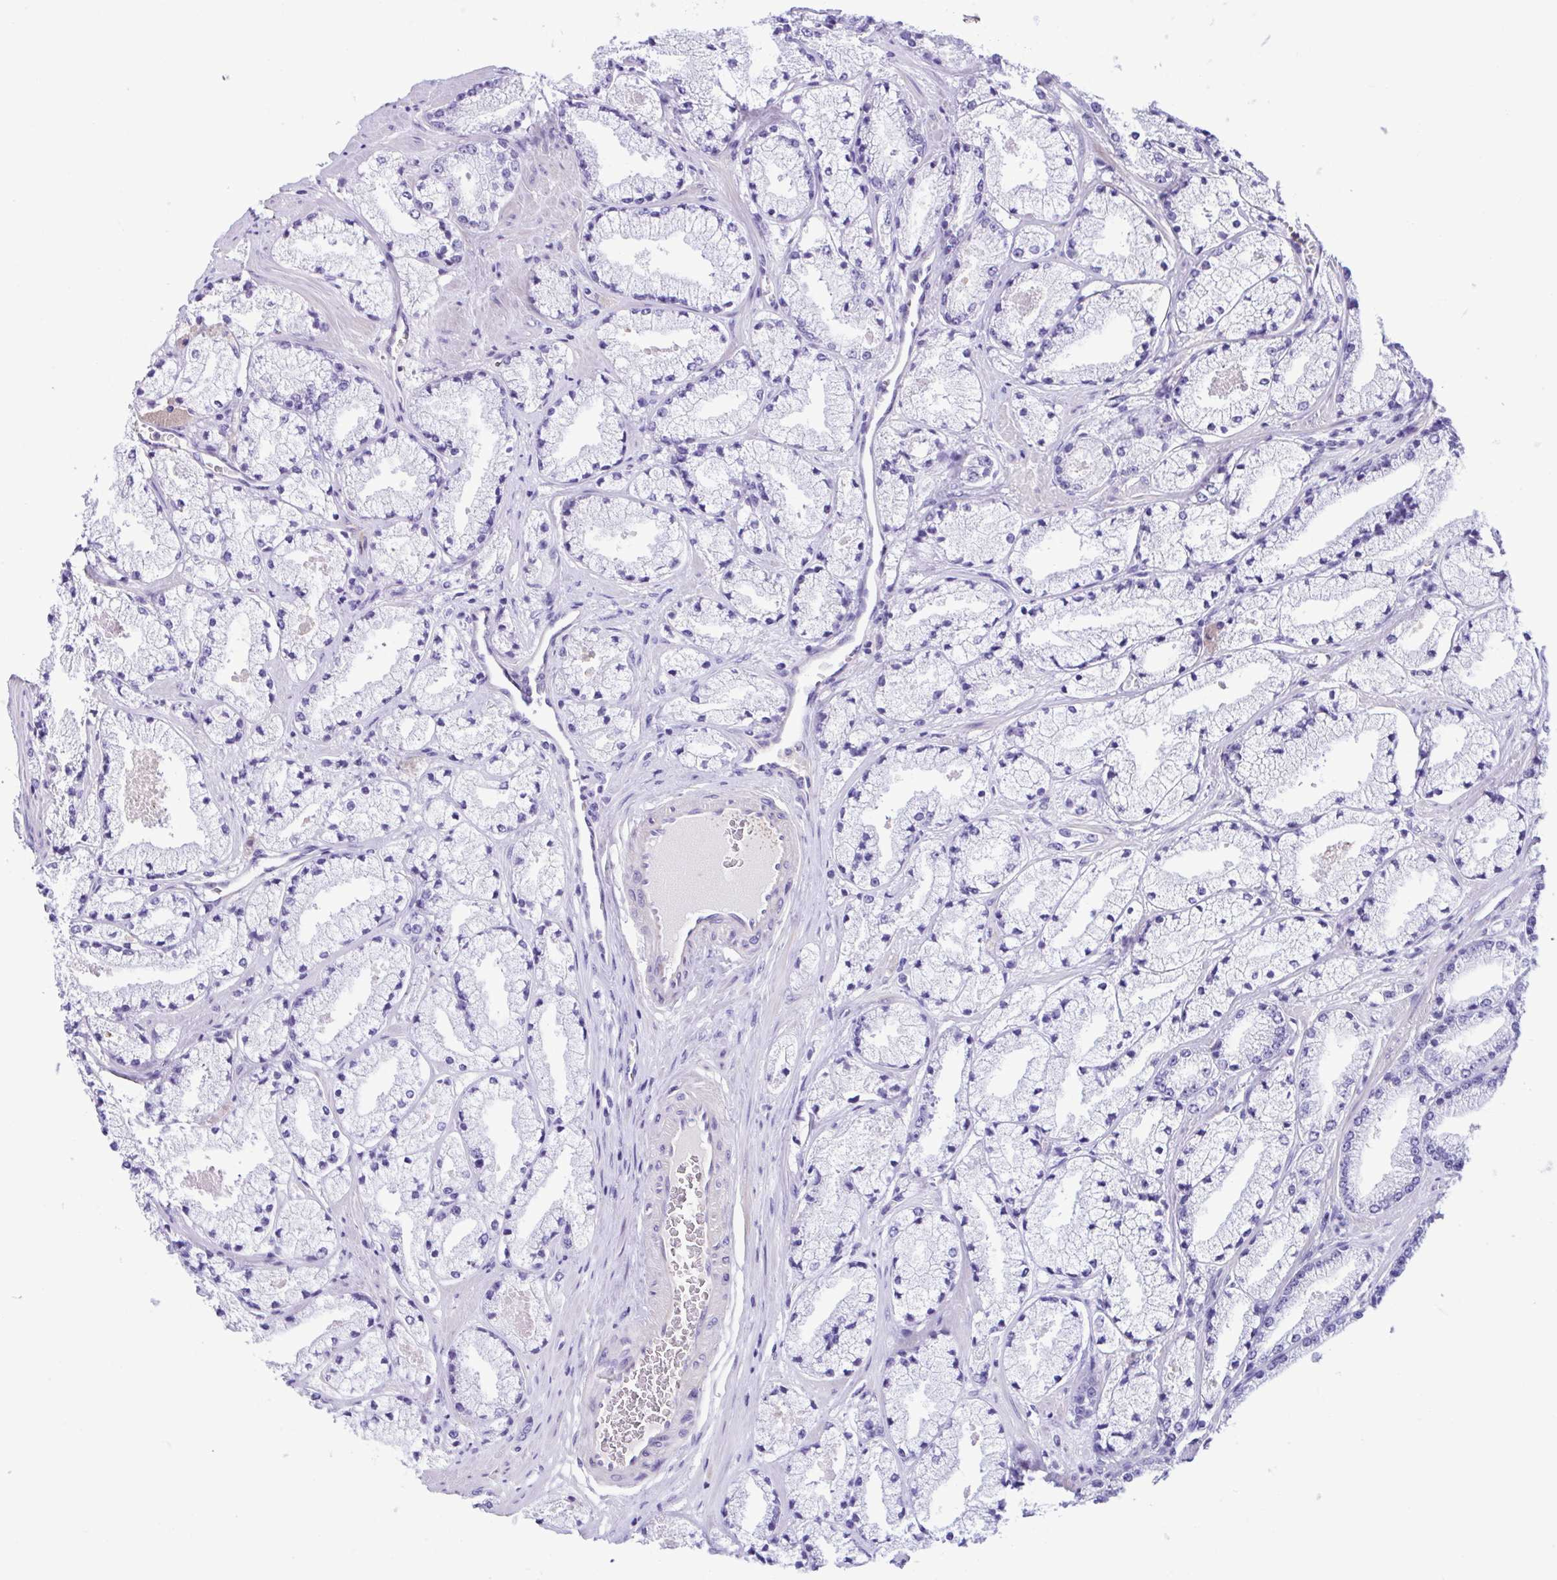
{"staining": {"intensity": "negative", "quantity": "none", "location": "none"}, "tissue": "prostate cancer", "cell_type": "Tumor cells", "image_type": "cancer", "snomed": [{"axis": "morphology", "description": "Adenocarcinoma, High grade"}, {"axis": "topography", "description": "Prostate"}], "caption": "Human high-grade adenocarcinoma (prostate) stained for a protein using immunohistochemistry (IHC) demonstrates no positivity in tumor cells.", "gene": "CYP11B1", "patient": {"sex": "male", "age": 63}}